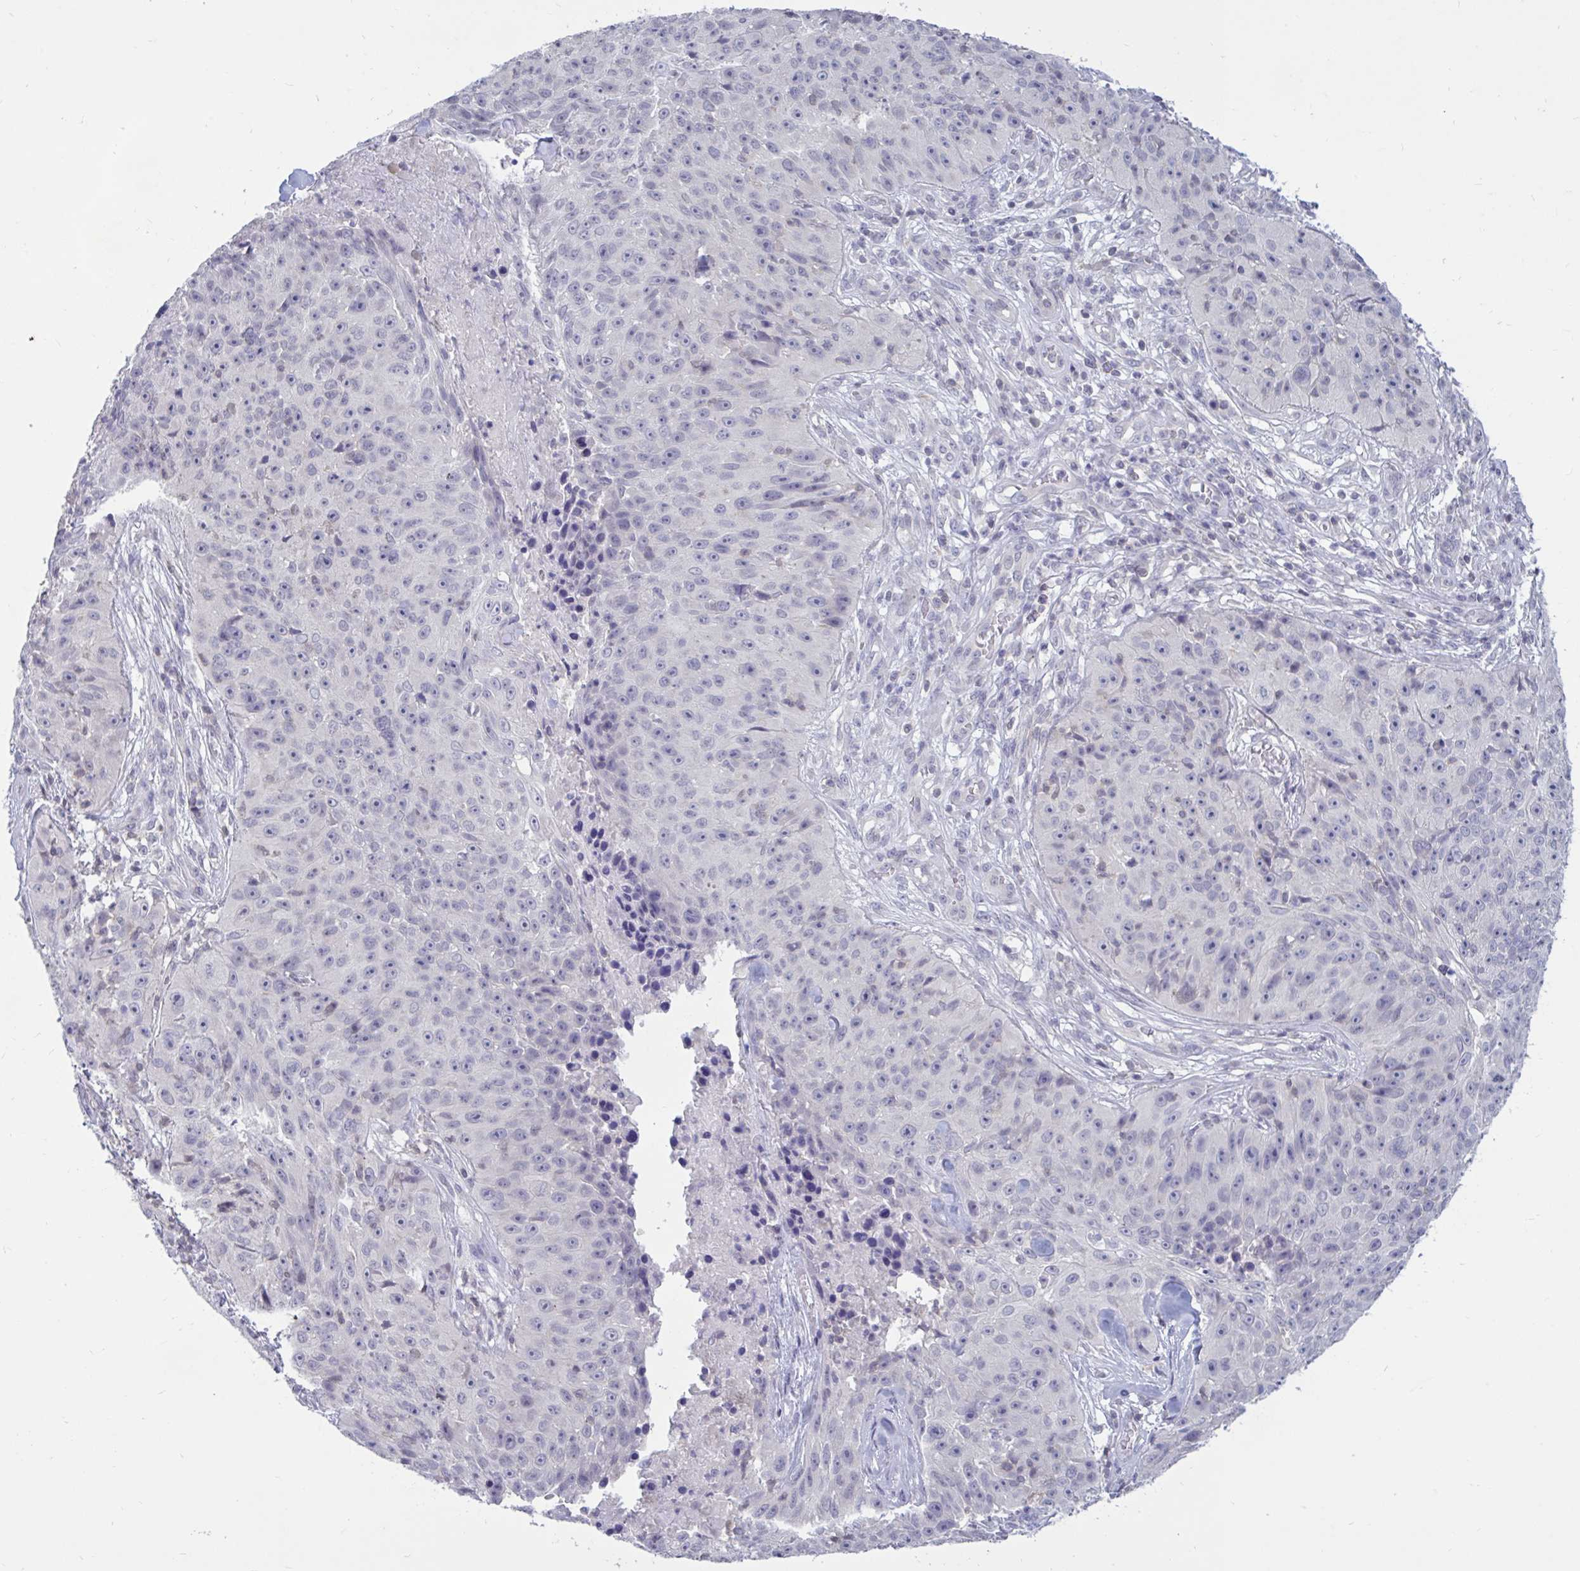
{"staining": {"intensity": "negative", "quantity": "none", "location": "none"}, "tissue": "skin cancer", "cell_type": "Tumor cells", "image_type": "cancer", "snomed": [{"axis": "morphology", "description": "Squamous cell carcinoma, NOS"}, {"axis": "topography", "description": "Skin"}], "caption": "IHC photomicrograph of human skin cancer stained for a protein (brown), which shows no positivity in tumor cells.", "gene": "ARPP19", "patient": {"sex": "female", "age": 87}}